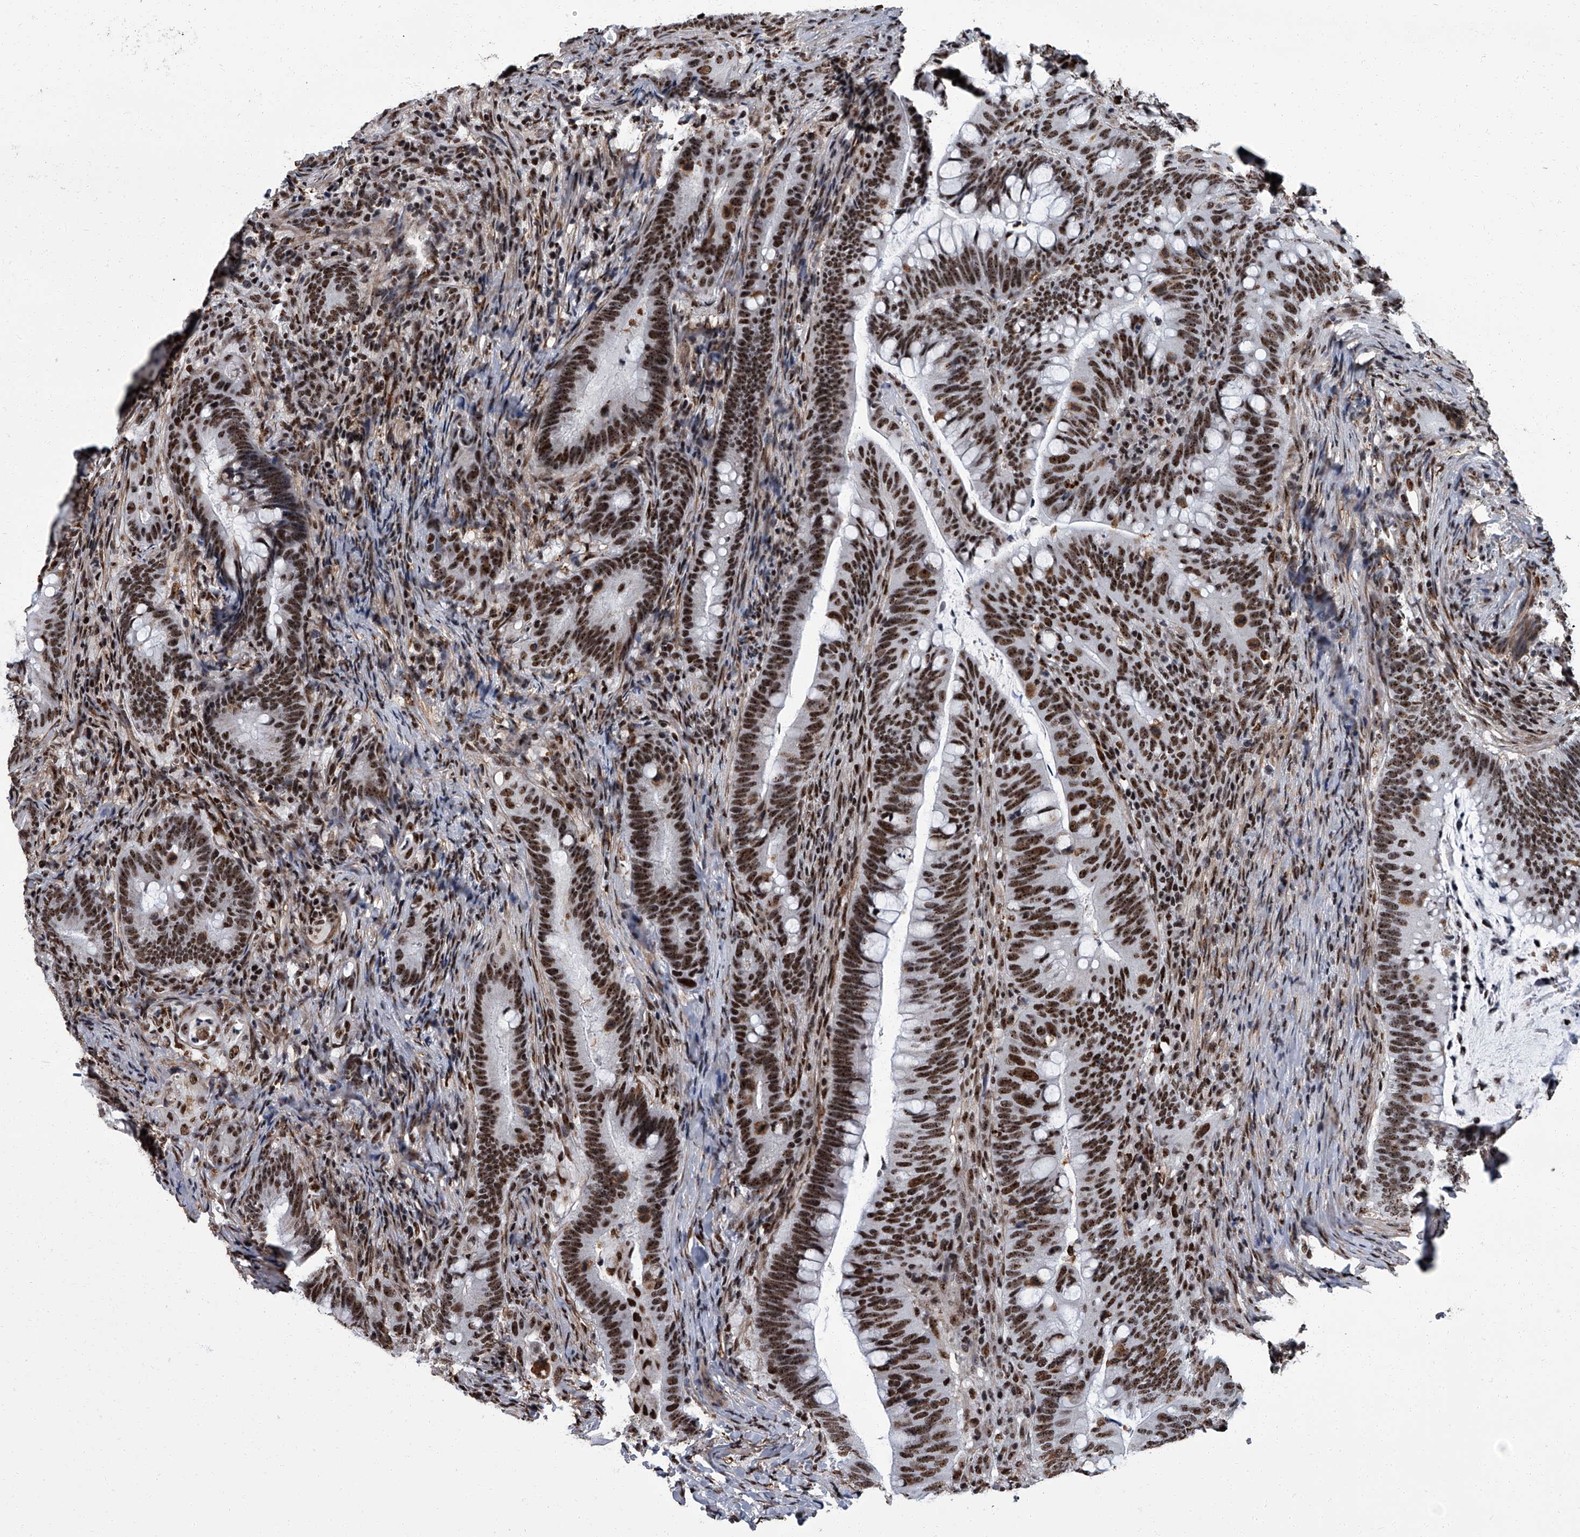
{"staining": {"intensity": "strong", "quantity": ">75%", "location": "nuclear"}, "tissue": "colorectal cancer", "cell_type": "Tumor cells", "image_type": "cancer", "snomed": [{"axis": "morphology", "description": "Adenocarcinoma, NOS"}, {"axis": "topography", "description": "Colon"}], "caption": "Immunohistochemical staining of colorectal adenocarcinoma displays high levels of strong nuclear expression in about >75% of tumor cells. (DAB (3,3'-diaminobenzidine) IHC, brown staining for protein, blue staining for nuclei).", "gene": "ZNF518B", "patient": {"sex": "female", "age": 66}}